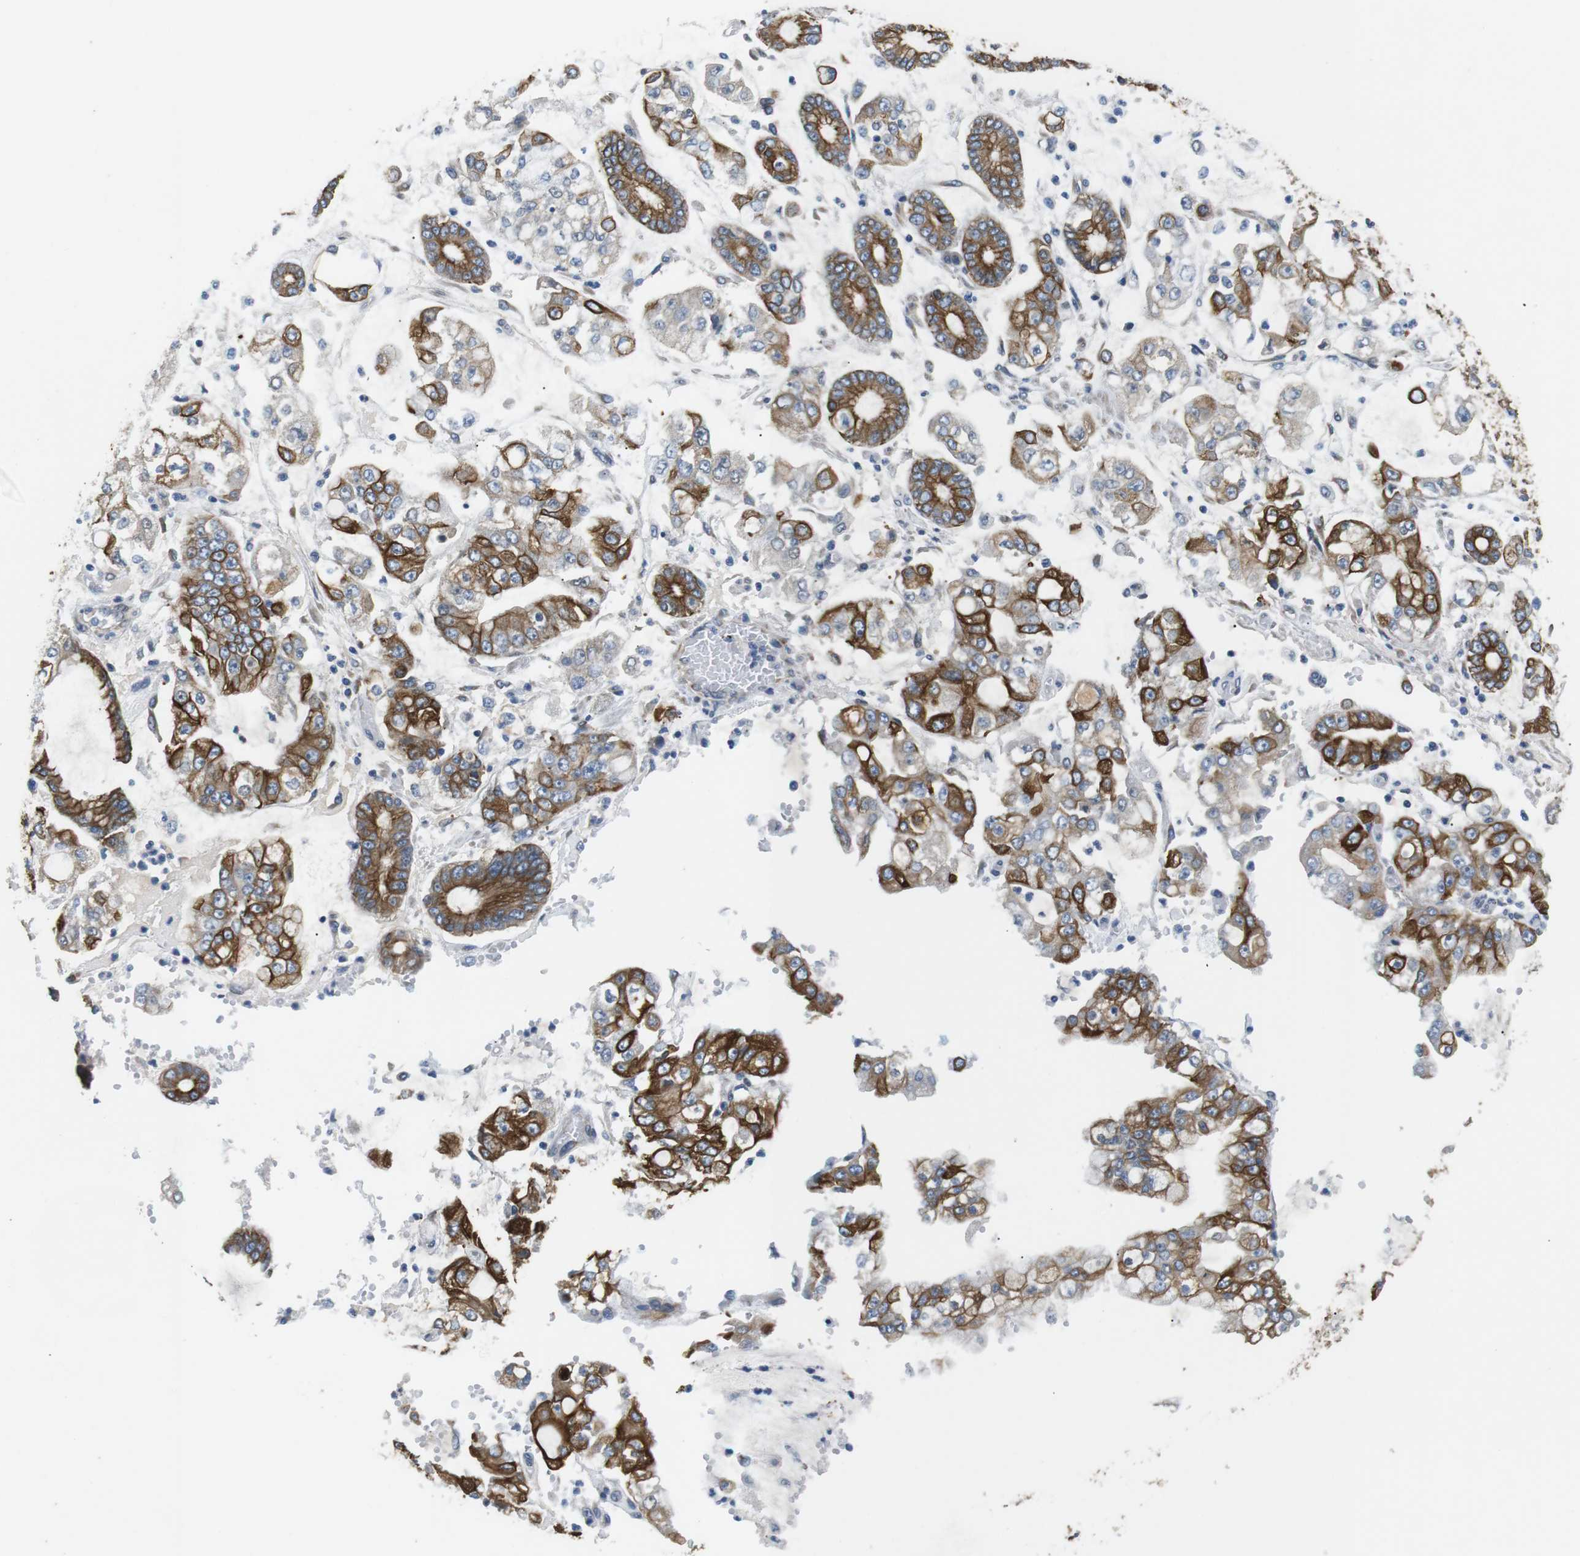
{"staining": {"intensity": "moderate", "quantity": ">75%", "location": "cytoplasmic/membranous"}, "tissue": "stomach cancer", "cell_type": "Tumor cells", "image_type": "cancer", "snomed": [{"axis": "morphology", "description": "Adenocarcinoma, NOS"}, {"axis": "topography", "description": "Stomach"}], "caption": "Adenocarcinoma (stomach) stained for a protein (brown) exhibits moderate cytoplasmic/membranous positive expression in approximately >75% of tumor cells.", "gene": "UNC5CL", "patient": {"sex": "male", "age": 76}}